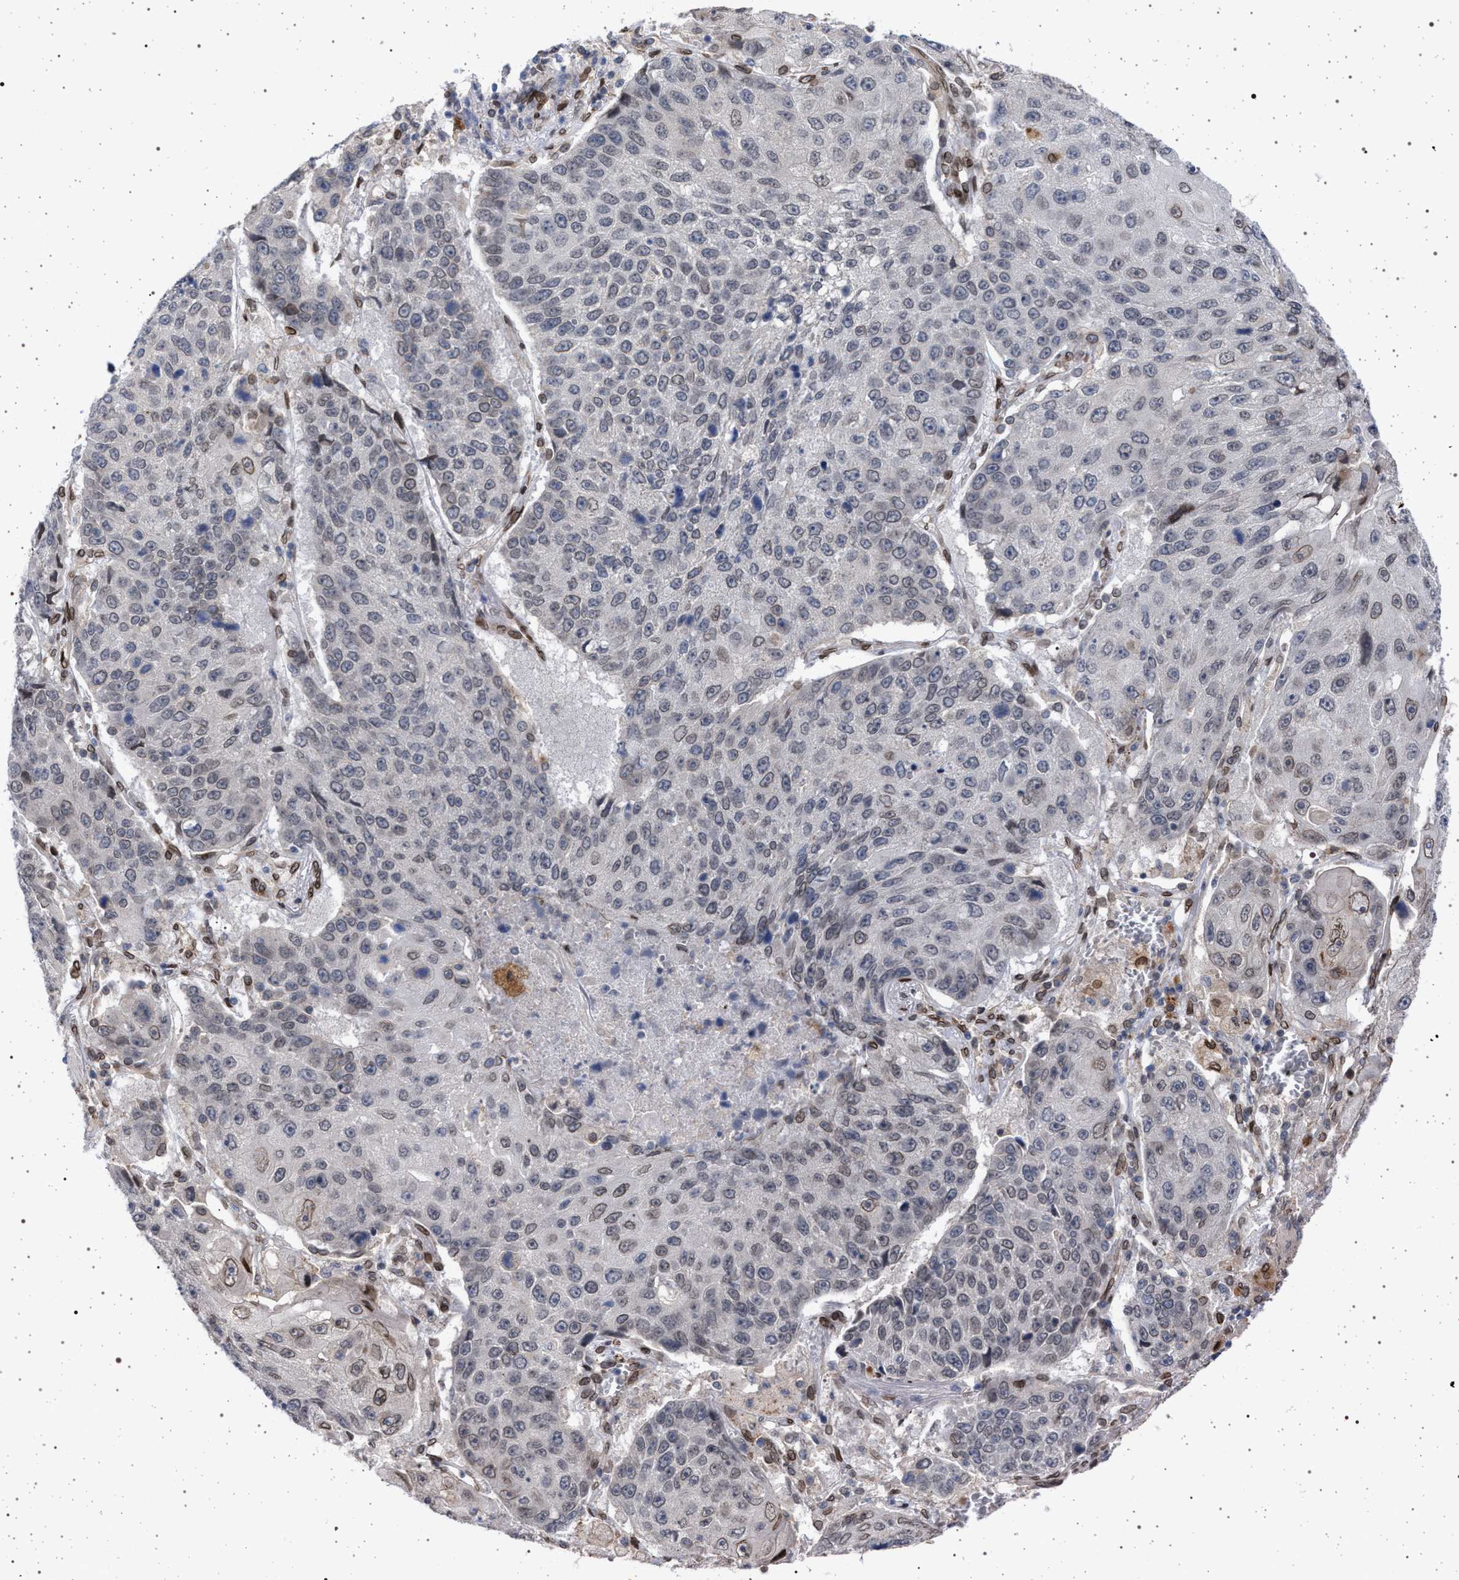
{"staining": {"intensity": "moderate", "quantity": "<25%", "location": "nuclear"}, "tissue": "lung cancer", "cell_type": "Tumor cells", "image_type": "cancer", "snomed": [{"axis": "morphology", "description": "Squamous cell carcinoma, NOS"}, {"axis": "topography", "description": "Lung"}], "caption": "Moderate nuclear staining for a protein is identified in approximately <25% of tumor cells of lung squamous cell carcinoma using immunohistochemistry.", "gene": "ING2", "patient": {"sex": "male", "age": 61}}